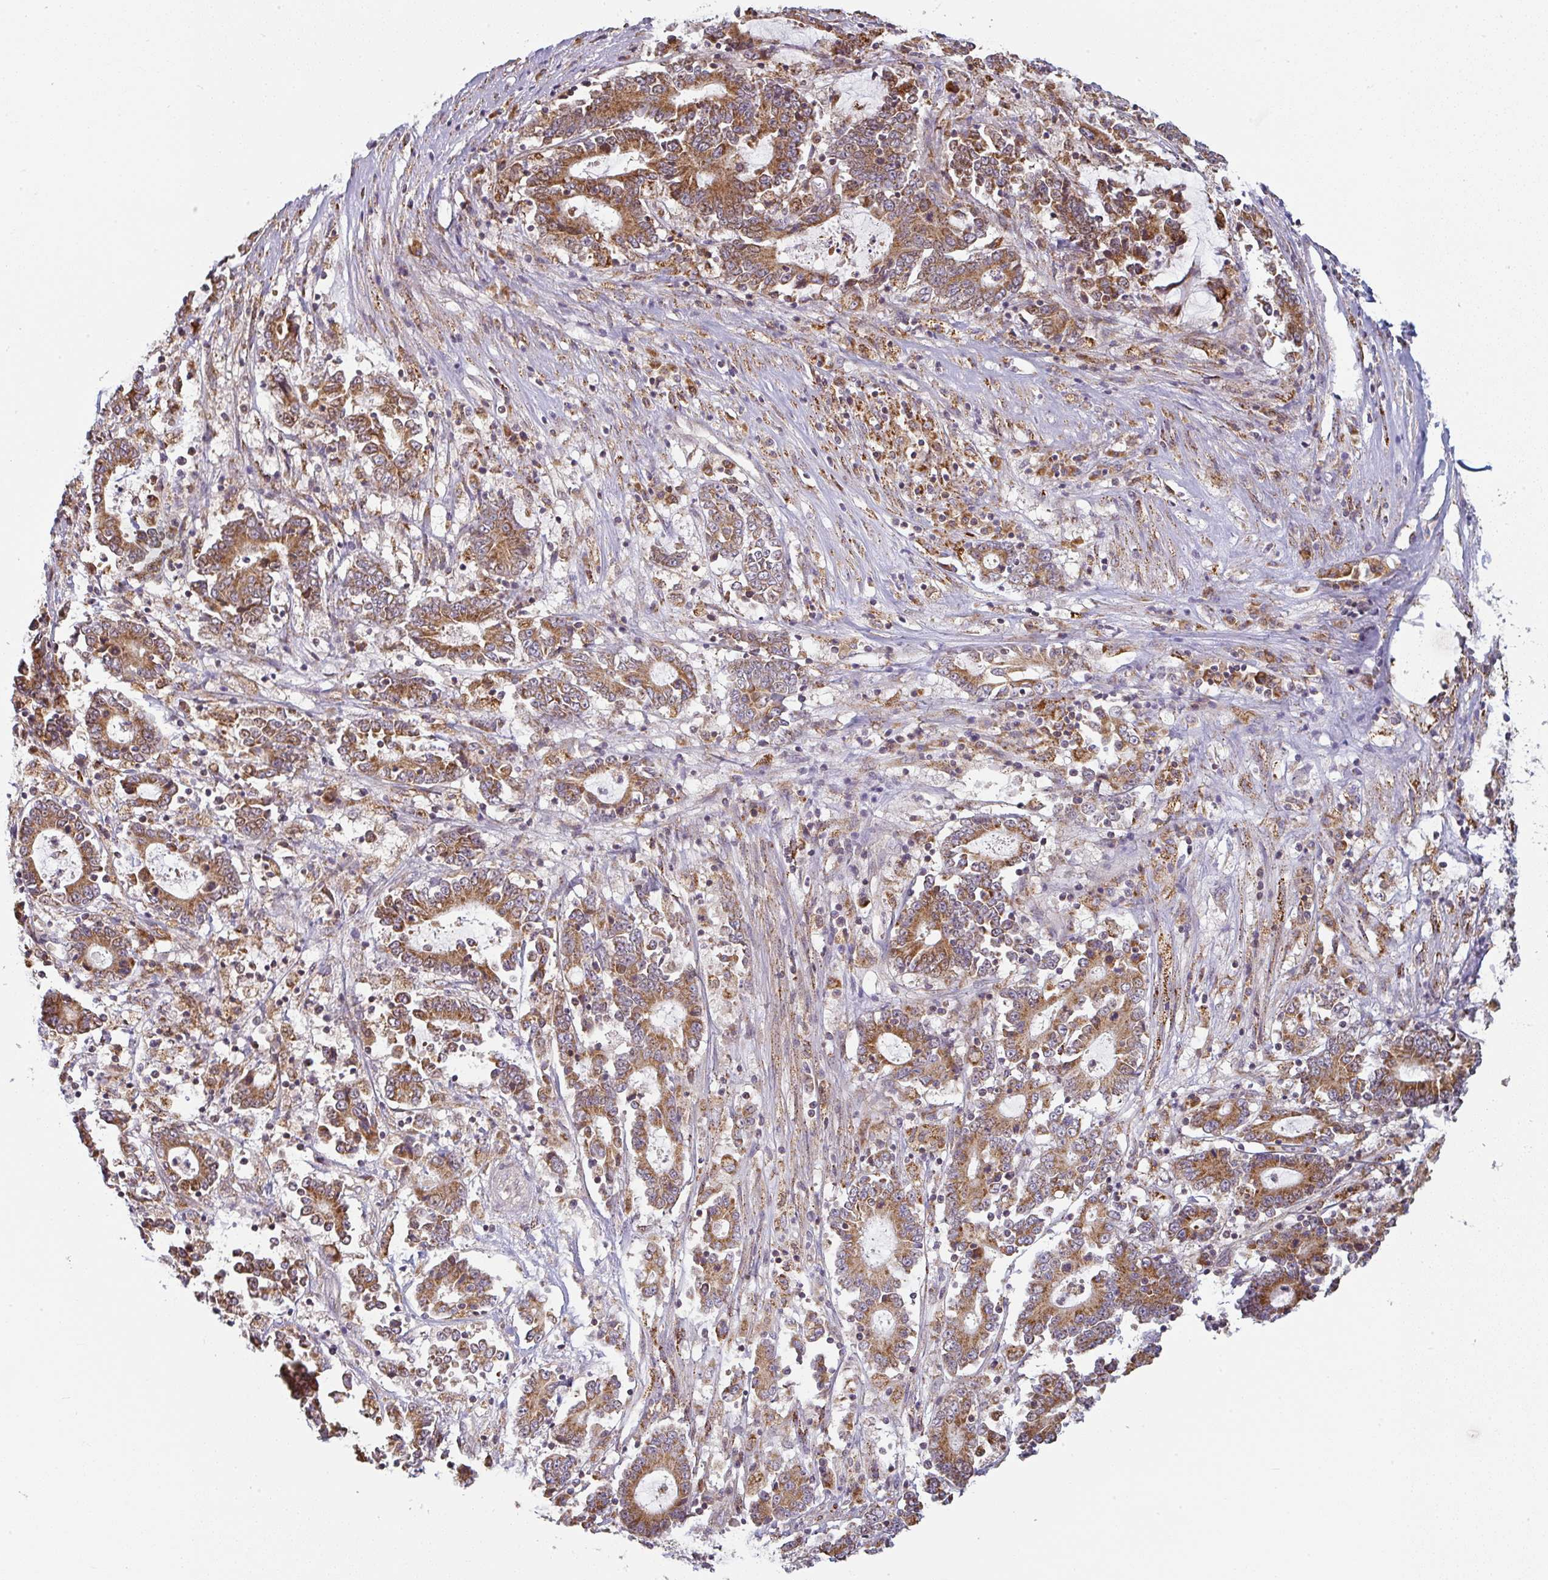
{"staining": {"intensity": "strong", "quantity": ">75%", "location": "cytoplasmic/membranous"}, "tissue": "stomach cancer", "cell_type": "Tumor cells", "image_type": "cancer", "snomed": [{"axis": "morphology", "description": "Adenocarcinoma, NOS"}, {"axis": "topography", "description": "Stomach, upper"}], "caption": "Immunohistochemistry (IHC) of adenocarcinoma (stomach) demonstrates high levels of strong cytoplasmic/membranous expression in about >75% of tumor cells.", "gene": "MOB1A", "patient": {"sex": "male", "age": 68}}